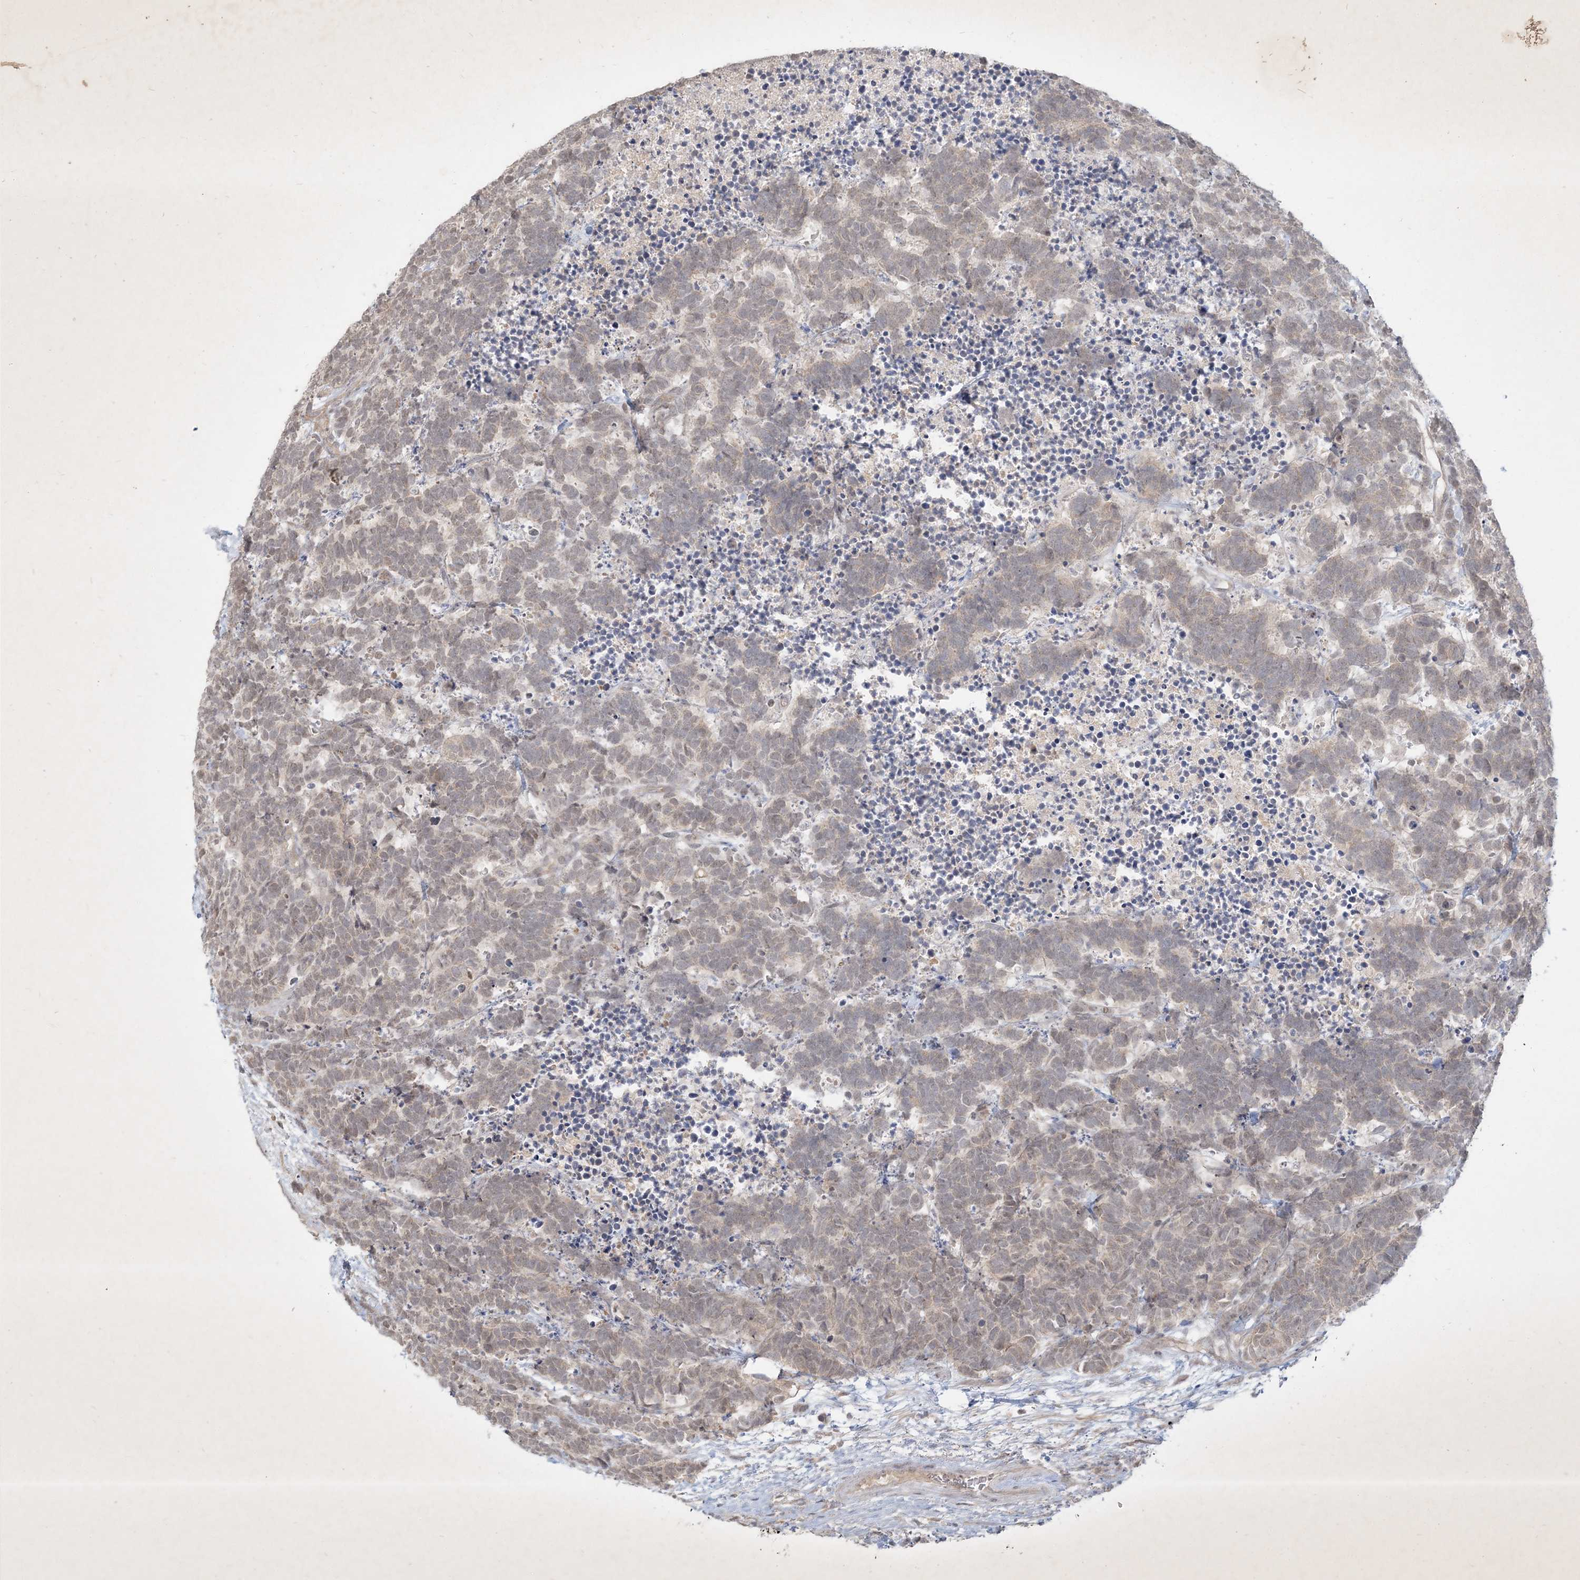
{"staining": {"intensity": "weak", "quantity": "<25%", "location": "cytoplasmic/membranous"}, "tissue": "carcinoid", "cell_type": "Tumor cells", "image_type": "cancer", "snomed": [{"axis": "morphology", "description": "Carcinoma, NOS"}, {"axis": "morphology", "description": "Carcinoid, malignant, NOS"}, {"axis": "topography", "description": "Urinary bladder"}], "caption": "IHC of carcinoid exhibits no expression in tumor cells.", "gene": "BOD1", "patient": {"sex": "male", "age": 57}}